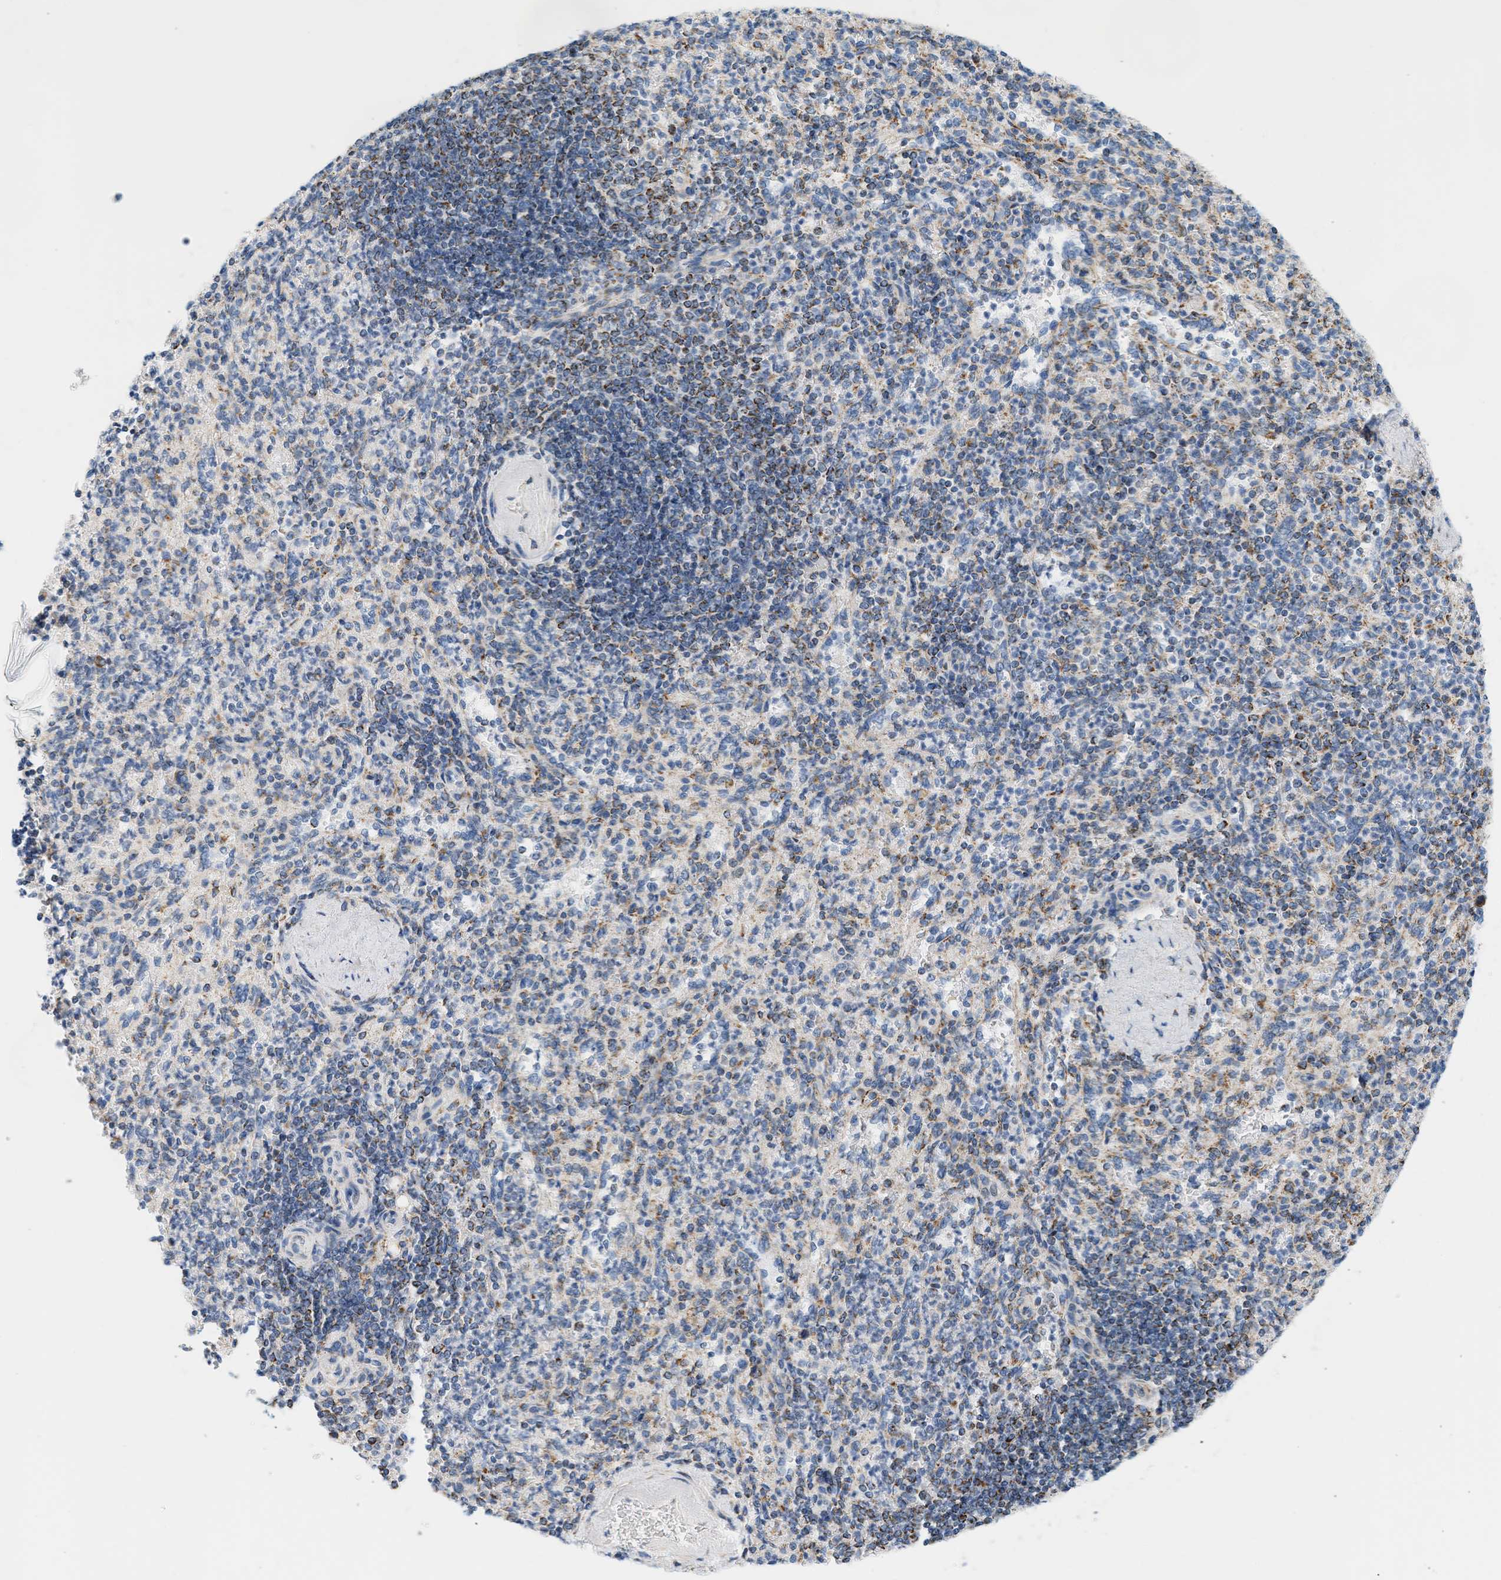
{"staining": {"intensity": "weak", "quantity": "25%-75%", "location": "cytoplasmic/membranous"}, "tissue": "spleen", "cell_type": "Cells in red pulp", "image_type": "normal", "snomed": [{"axis": "morphology", "description": "Normal tissue, NOS"}, {"axis": "topography", "description": "Spleen"}], "caption": "Cells in red pulp demonstrate weak cytoplasmic/membranous staining in about 25%-75% of cells in normal spleen.", "gene": "GRPEL2", "patient": {"sex": "female", "age": 74}}